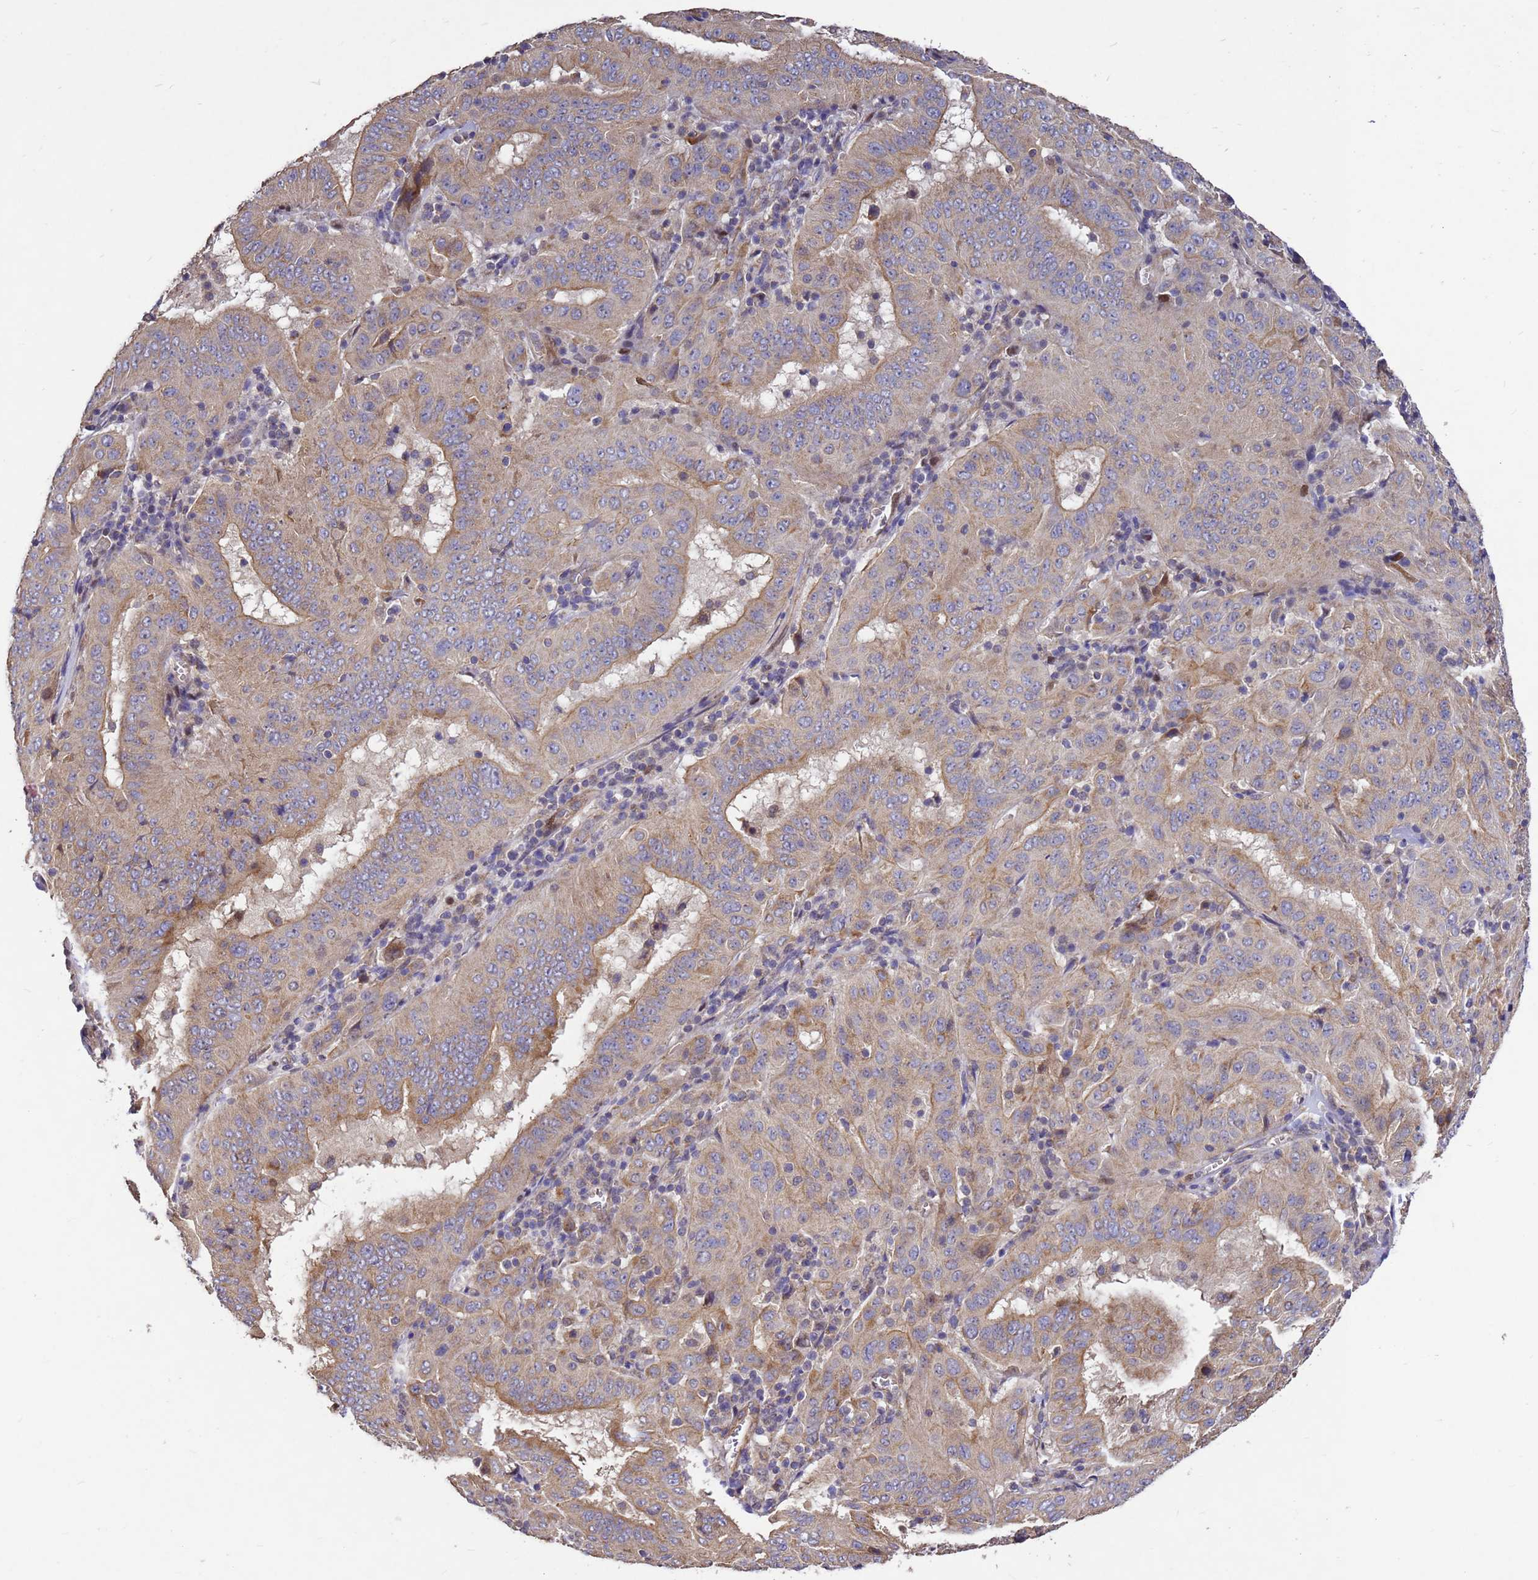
{"staining": {"intensity": "moderate", "quantity": ">75%", "location": "cytoplasmic/membranous"}, "tissue": "pancreatic cancer", "cell_type": "Tumor cells", "image_type": "cancer", "snomed": [{"axis": "morphology", "description": "Adenocarcinoma, NOS"}, {"axis": "topography", "description": "Pancreas"}], "caption": "The immunohistochemical stain labels moderate cytoplasmic/membranous staining in tumor cells of adenocarcinoma (pancreatic) tissue.", "gene": "RSPRY1", "patient": {"sex": "male", "age": 63}}